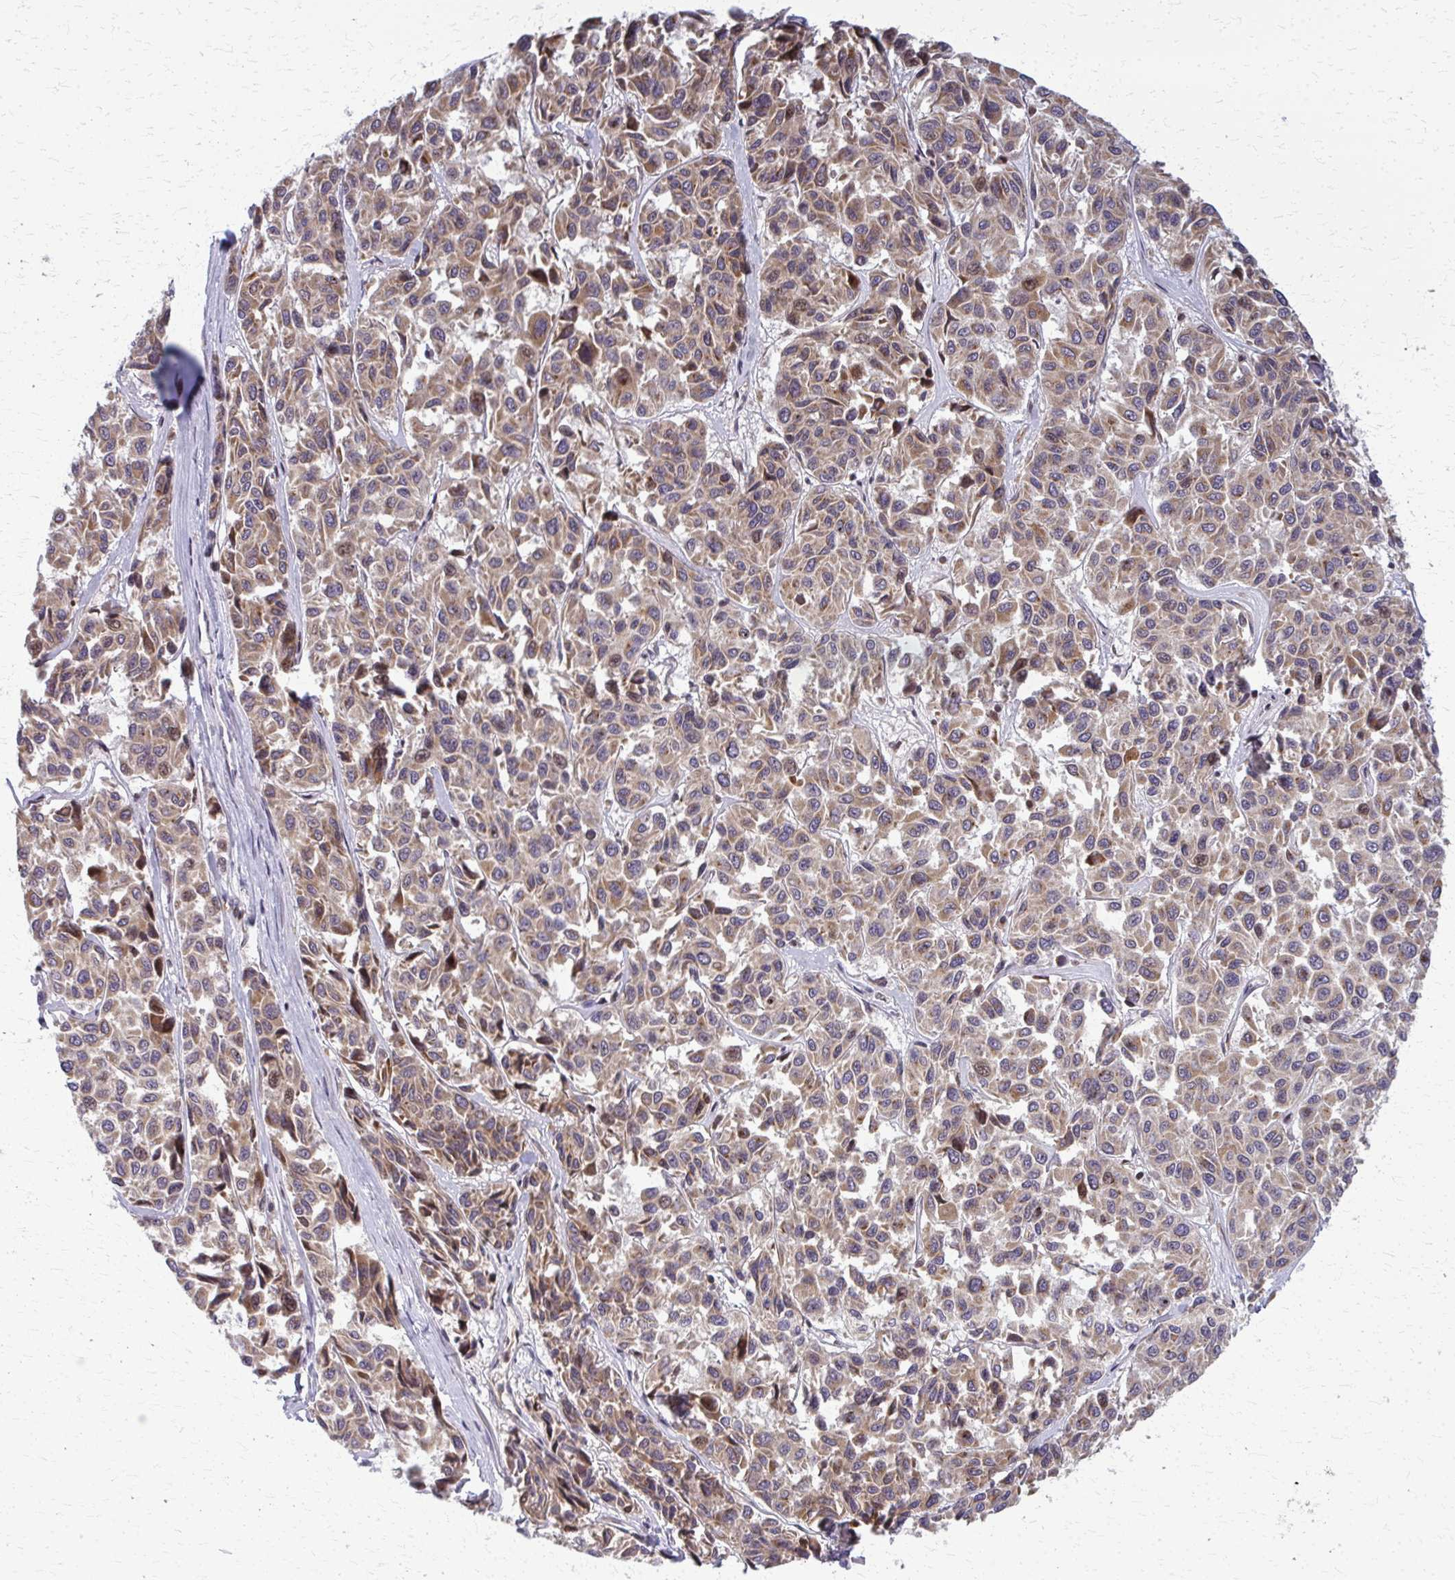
{"staining": {"intensity": "moderate", "quantity": ">75%", "location": "cytoplasmic/membranous"}, "tissue": "melanoma", "cell_type": "Tumor cells", "image_type": "cancer", "snomed": [{"axis": "morphology", "description": "Malignant melanoma, NOS"}, {"axis": "topography", "description": "Skin"}], "caption": "DAB immunohistochemical staining of human malignant melanoma demonstrates moderate cytoplasmic/membranous protein positivity in approximately >75% of tumor cells. (DAB (3,3'-diaminobenzidine) = brown stain, brightfield microscopy at high magnification).", "gene": "MCCC1", "patient": {"sex": "female", "age": 66}}